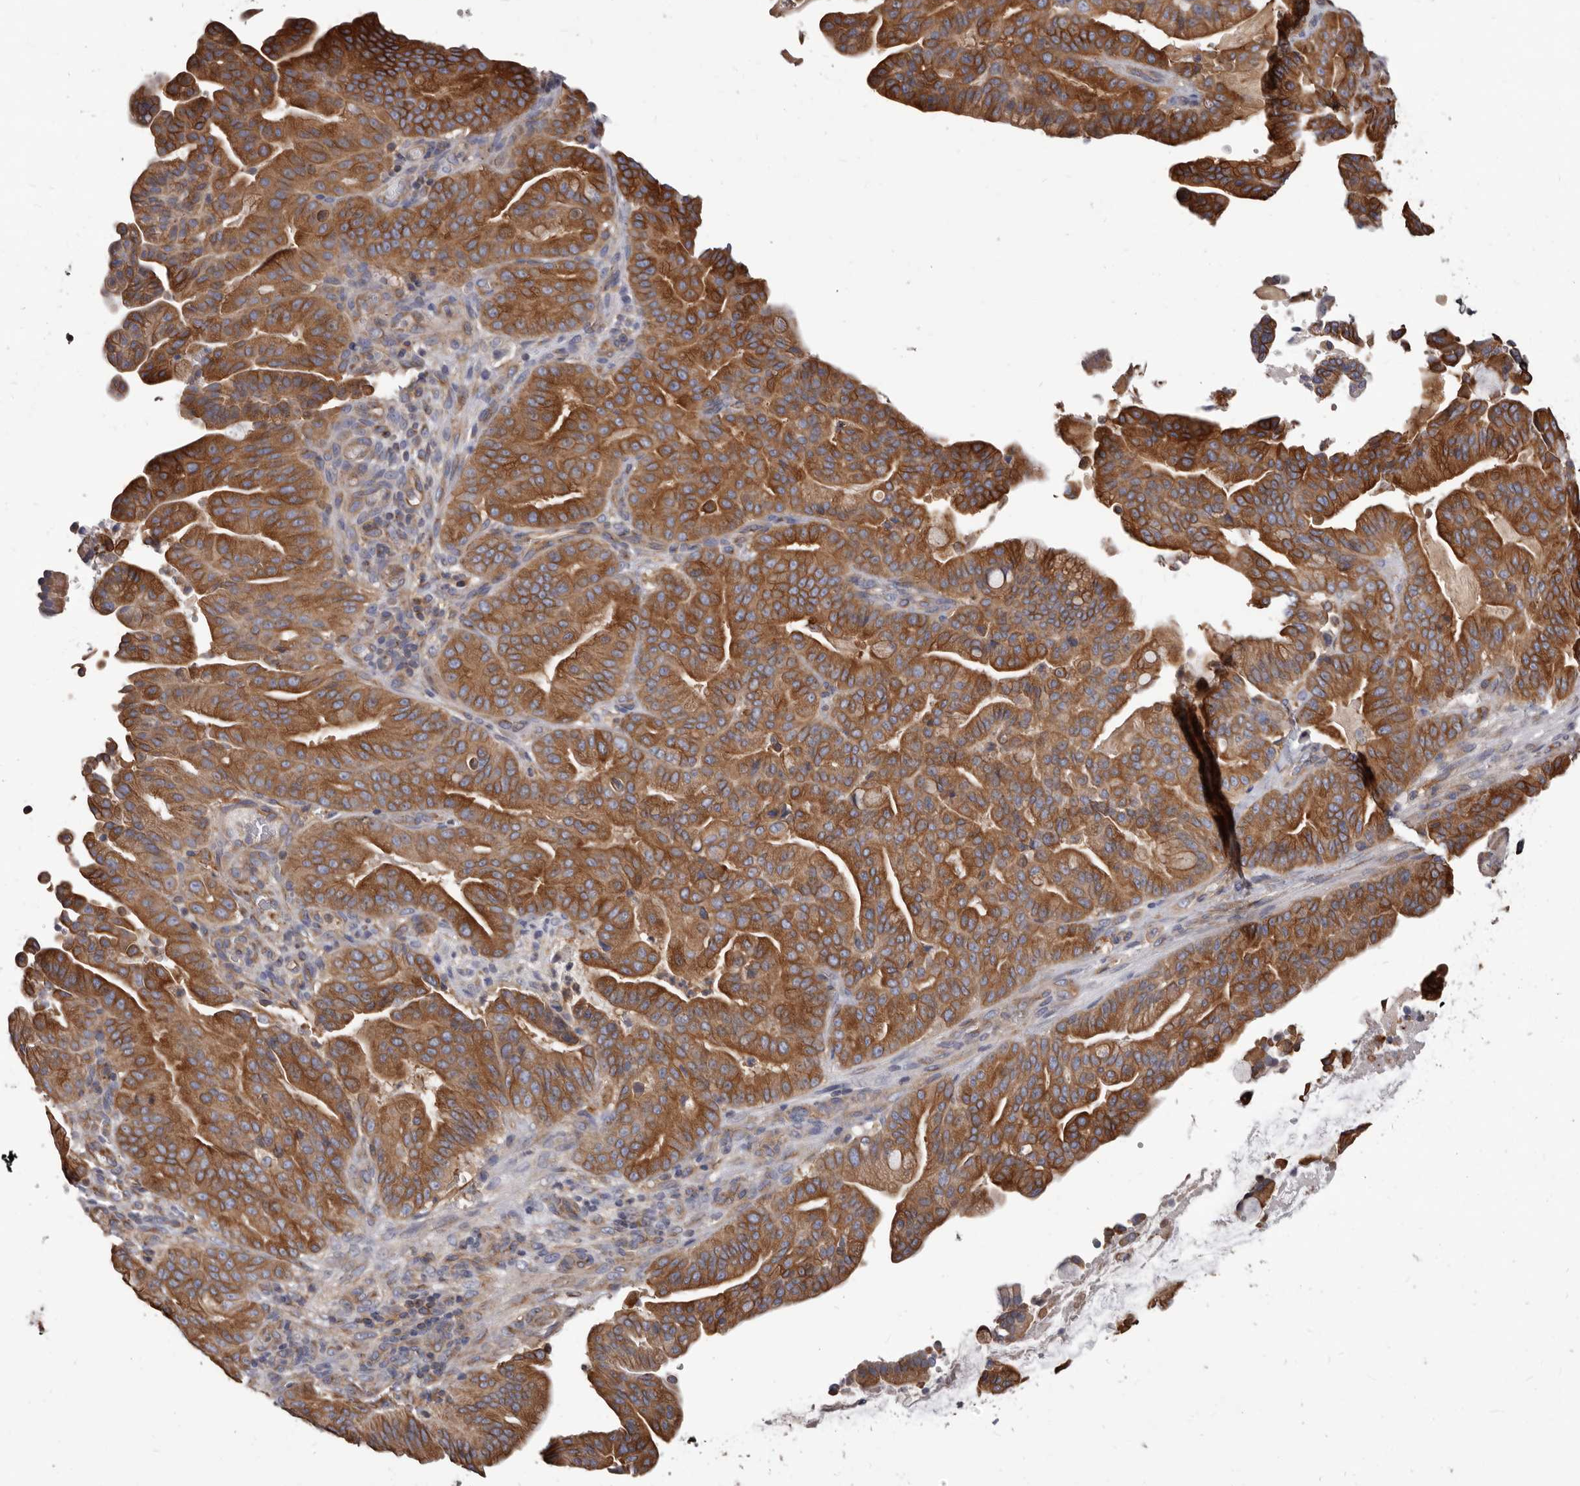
{"staining": {"intensity": "moderate", "quantity": ">75%", "location": "cytoplasmic/membranous"}, "tissue": "pancreatic cancer", "cell_type": "Tumor cells", "image_type": "cancer", "snomed": [{"axis": "morphology", "description": "Adenocarcinoma, NOS"}, {"axis": "topography", "description": "Pancreas"}], "caption": "Immunohistochemical staining of adenocarcinoma (pancreatic) reveals medium levels of moderate cytoplasmic/membranous expression in approximately >75% of tumor cells. Nuclei are stained in blue.", "gene": "NIBAN1", "patient": {"sex": "male", "age": 63}}